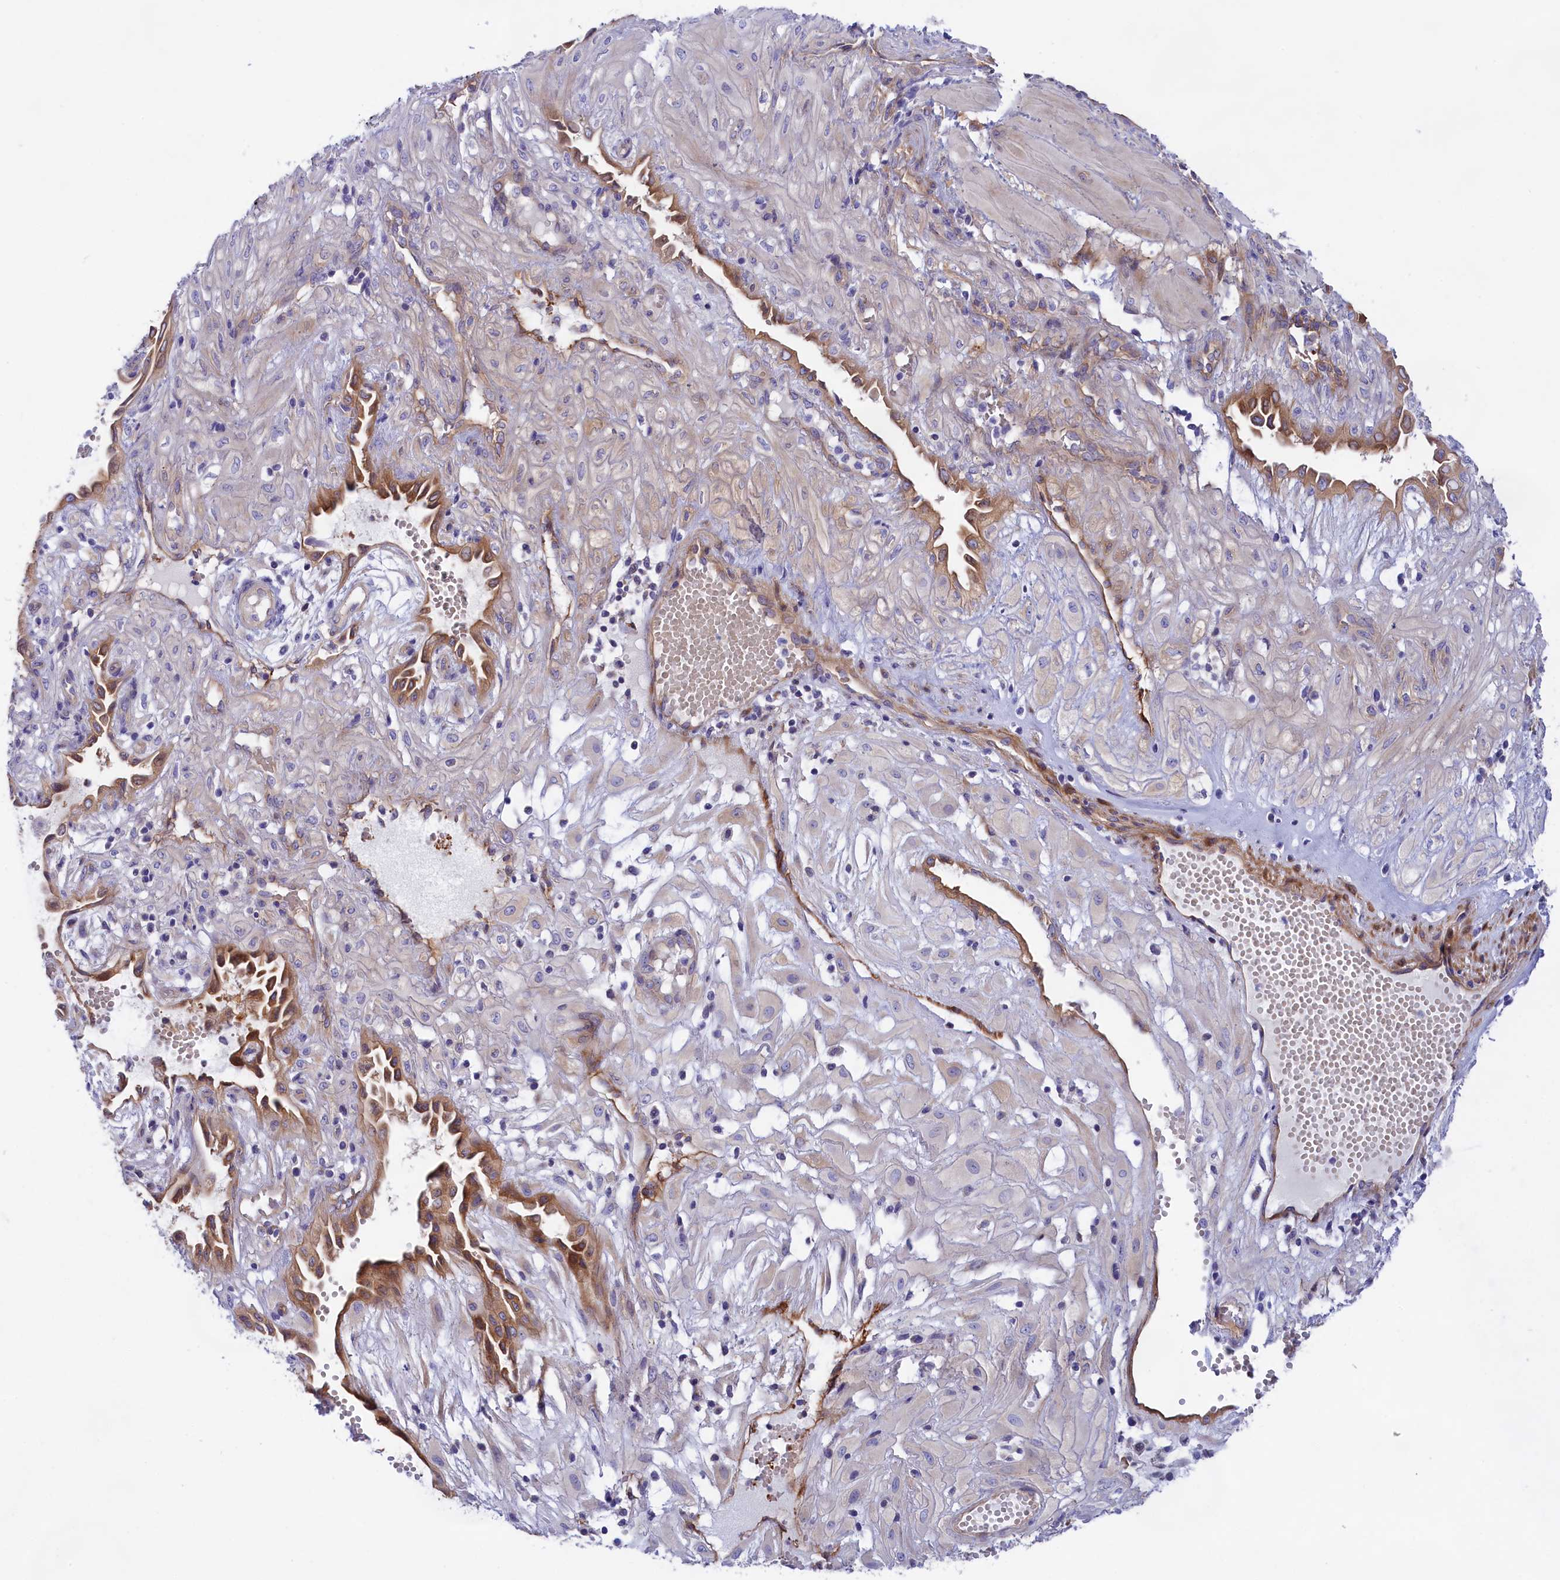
{"staining": {"intensity": "weak", "quantity": "<25%", "location": "cytoplasmic/membranous"}, "tissue": "cervical cancer", "cell_type": "Tumor cells", "image_type": "cancer", "snomed": [{"axis": "morphology", "description": "Squamous cell carcinoma, NOS"}, {"axis": "topography", "description": "Cervix"}], "caption": "An immunohistochemistry (IHC) micrograph of squamous cell carcinoma (cervical) is shown. There is no staining in tumor cells of squamous cell carcinoma (cervical).", "gene": "PPP1R13L", "patient": {"sex": "female", "age": 36}}